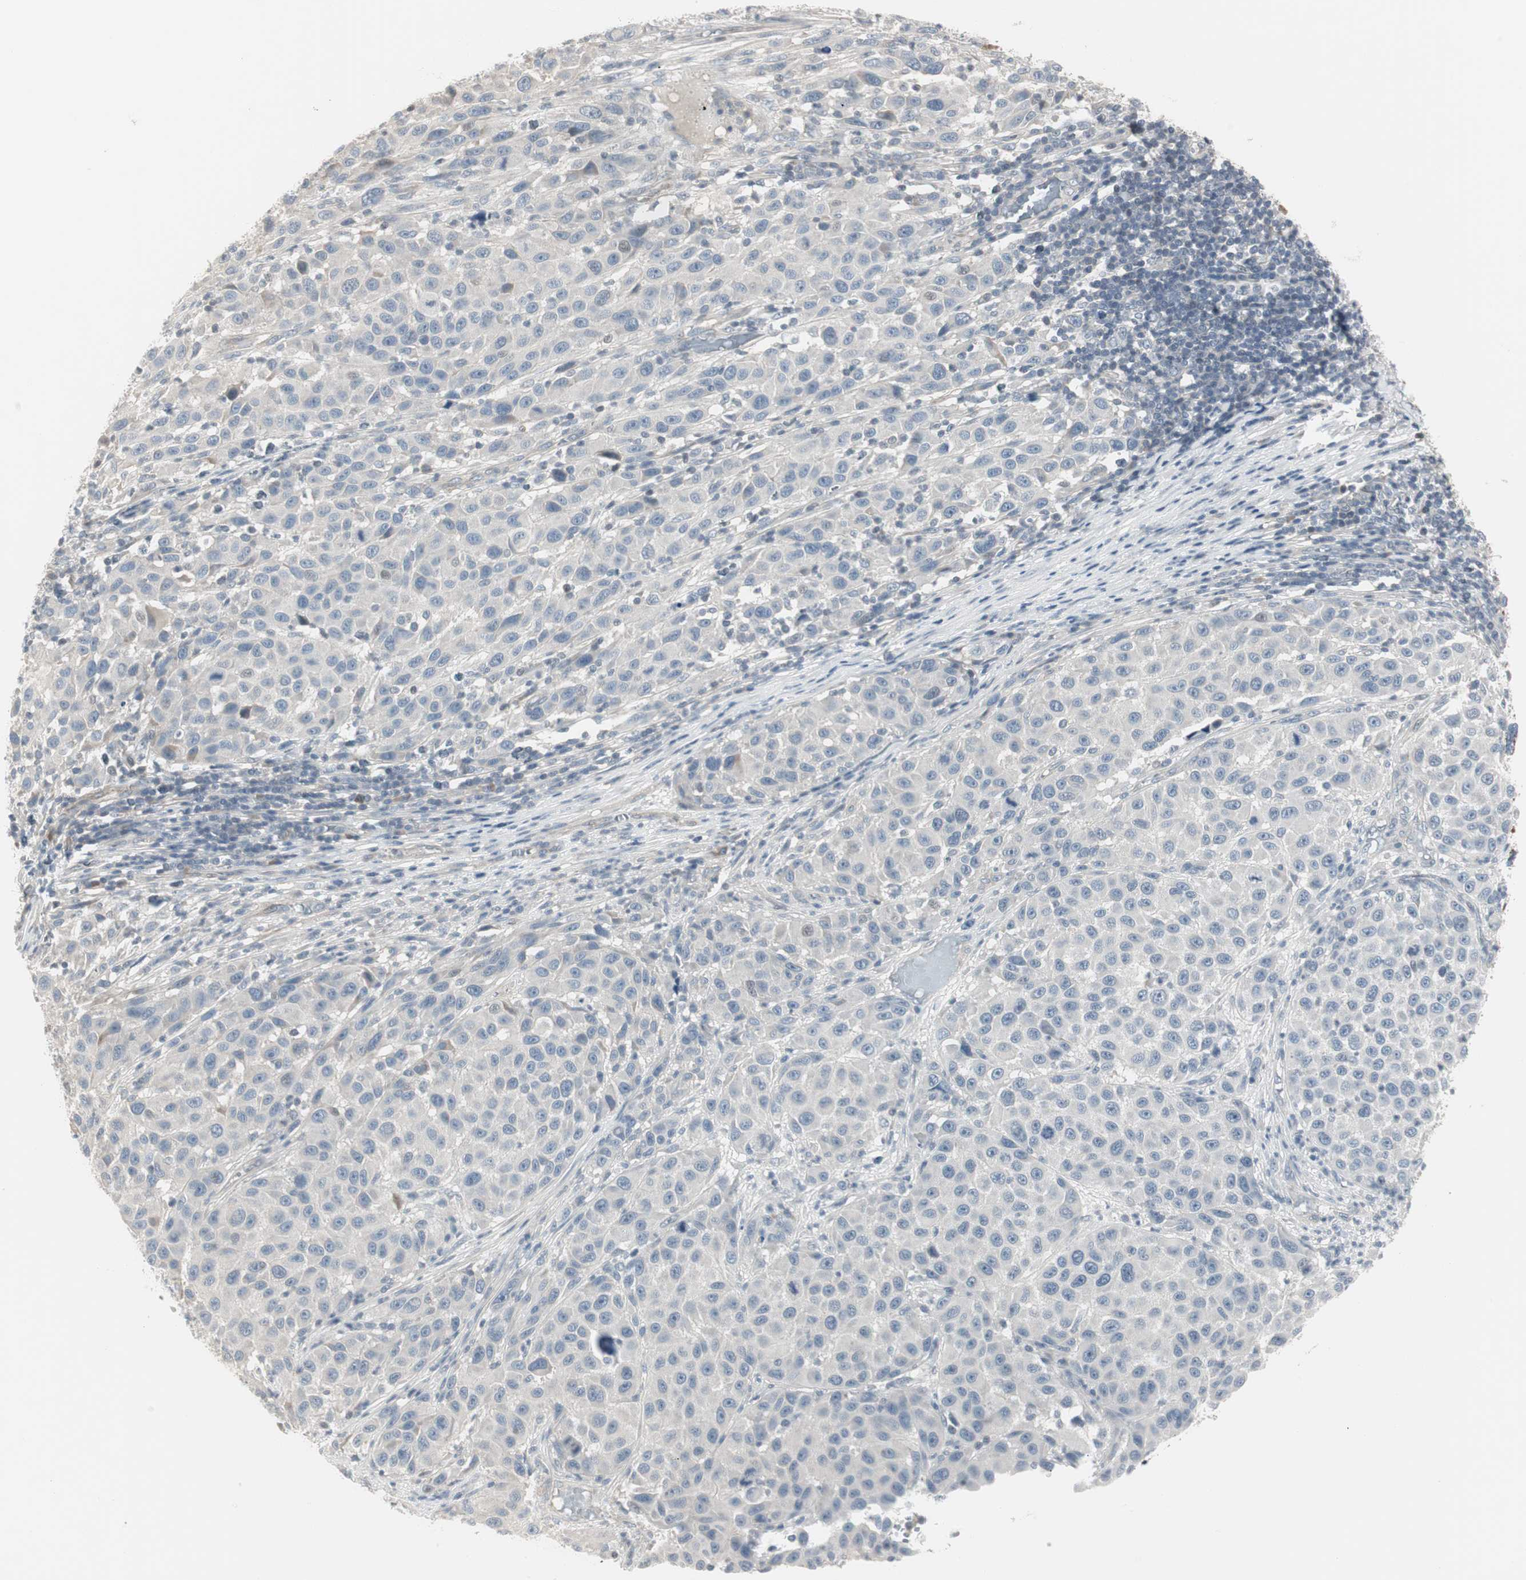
{"staining": {"intensity": "negative", "quantity": "none", "location": "none"}, "tissue": "melanoma", "cell_type": "Tumor cells", "image_type": "cancer", "snomed": [{"axis": "morphology", "description": "Malignant melanoma, Metastatic site"}, {"axis": "topography", "description": "Lymph node"}], "caption": "The IHC micrograph has no significant staining in tumor cells of melanoma tissue.", "gene": "DMPK", "patient": {"sex": "male", "age": 61}}